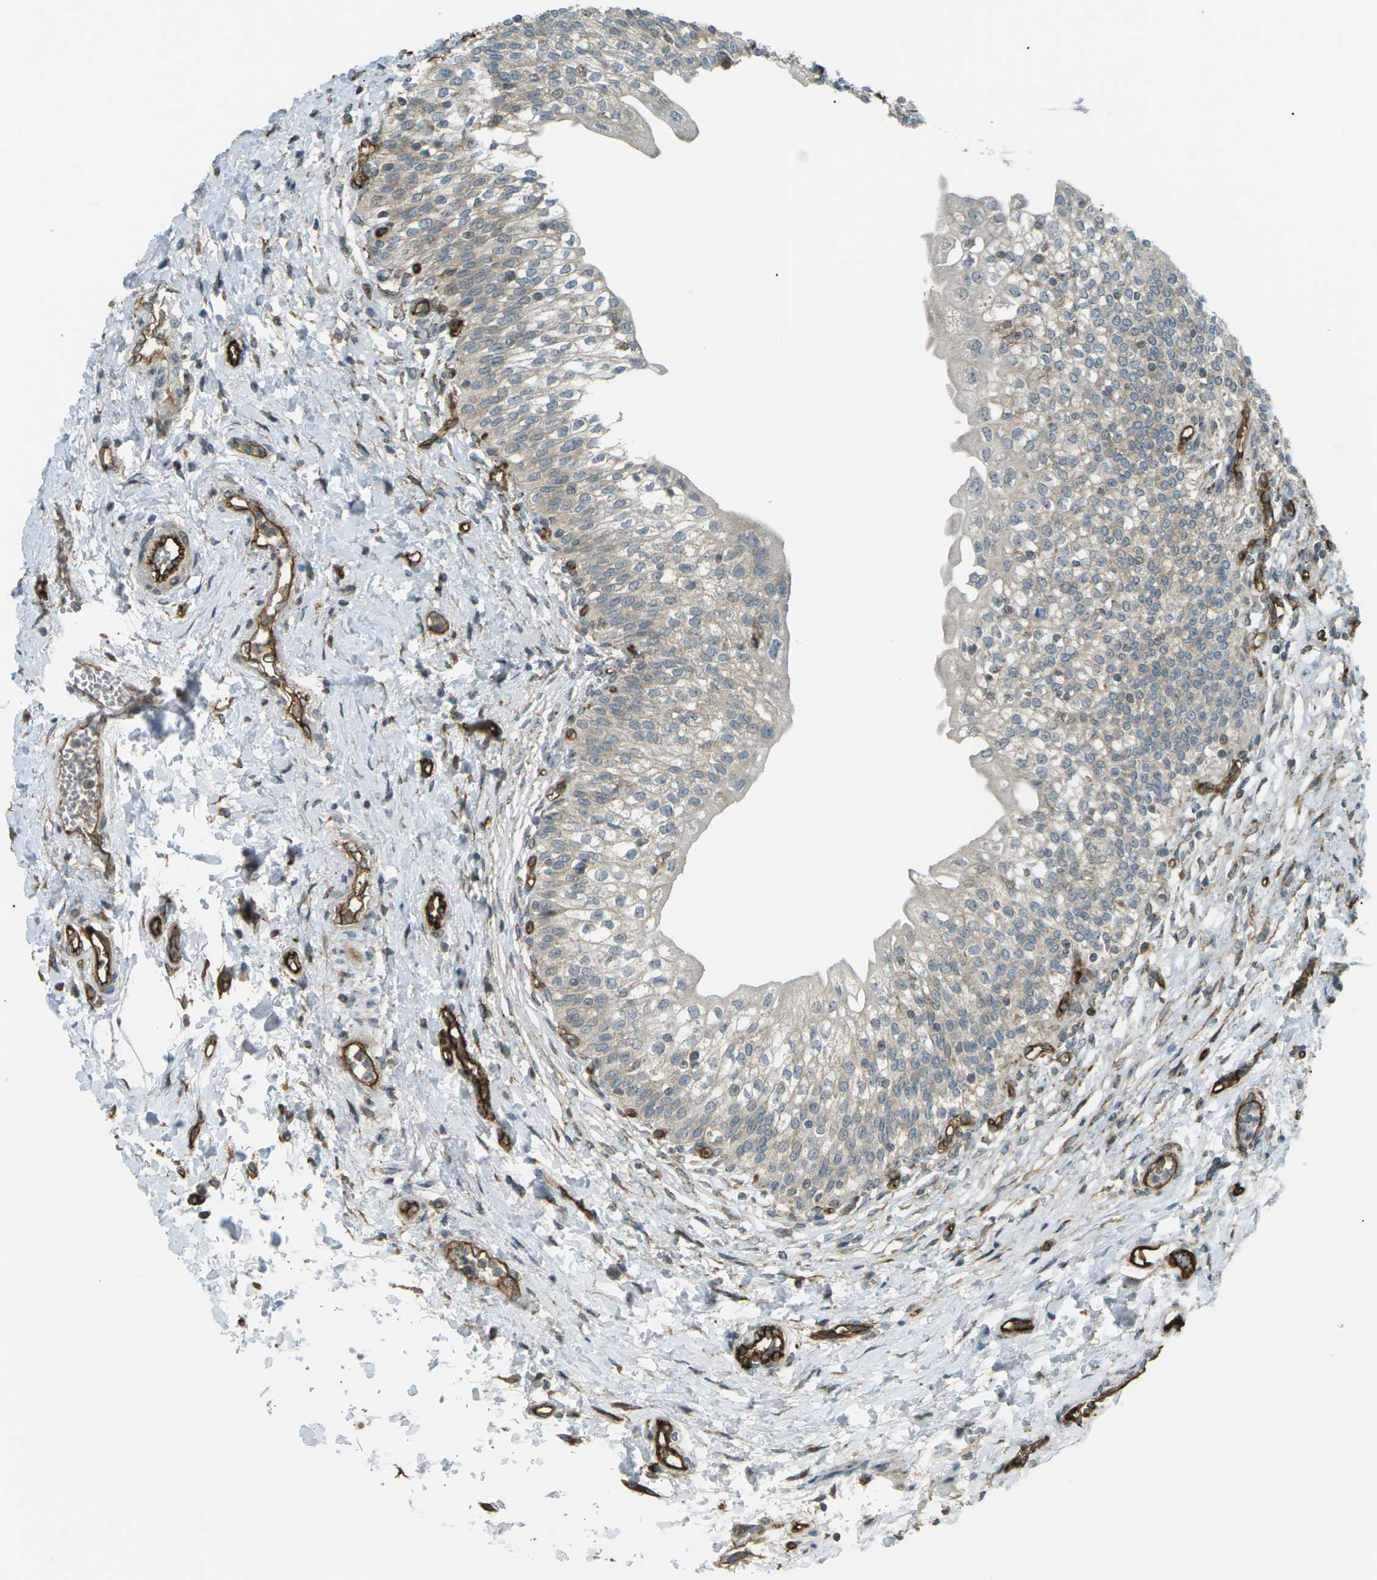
{"staining": {"intensity": "moderate", "quantity": "25%-75%", "location": "cytoplasmic/membranous"}, "tissue": "urinary bladder", "cell_type": "Urothelial cells", "image_type": "normal", "snomed": [{"axis": "morphology", "description": "Normal tissue, NOS"}, {"axis": "topography", "description": "Urinary bladder"}], "caption": "Protein expression analysis of normal human urinary bladder reveals moderate cytoplasmic/membranous expression in approximately 25%-75% of urothelial cells. The protein is shown in brown color, while the nuclei are stained blue.", "gene": "S1PR1", "patient": {"sex": "male", "age": 55}}